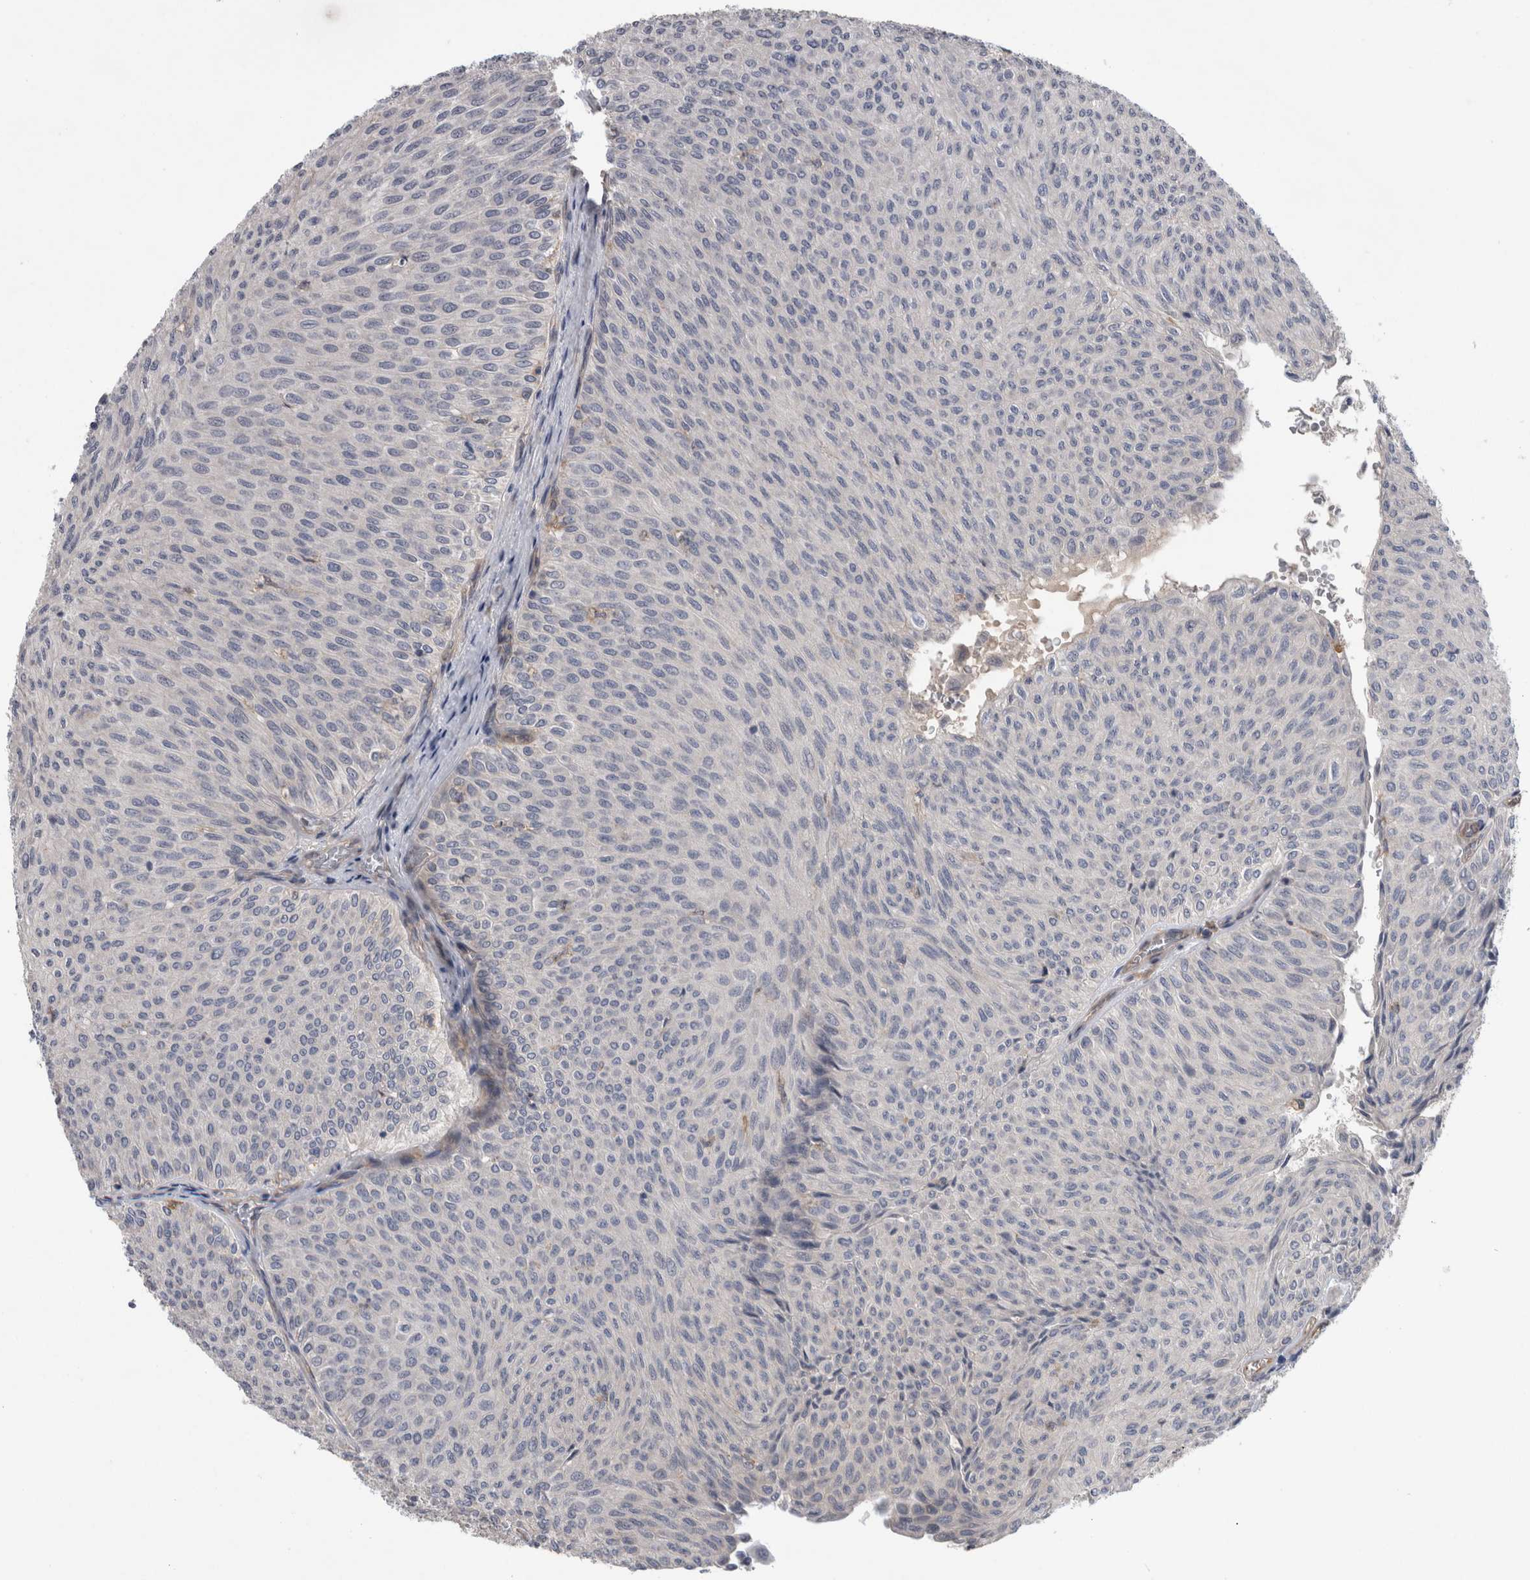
{"staining": {"intensity": "negative", "quantity": "none", "location": "none"}, "tissue": "urothelial cancer", "cell_type": "Tumor cells", "image_type": "cancer", "snomed": [{"axis": "morphology", "description": "Urothelial carcinoma, Low grade"}, {"axis": "topography", "description": "Urinary bladder"}], "caption": "The IHC micrograph has no significant expression in tumor cells of urothelial carcinoma (low-grade) tissue.", "gene": "ANKFY1", "patient": {"sex": "male", "age": 78}}